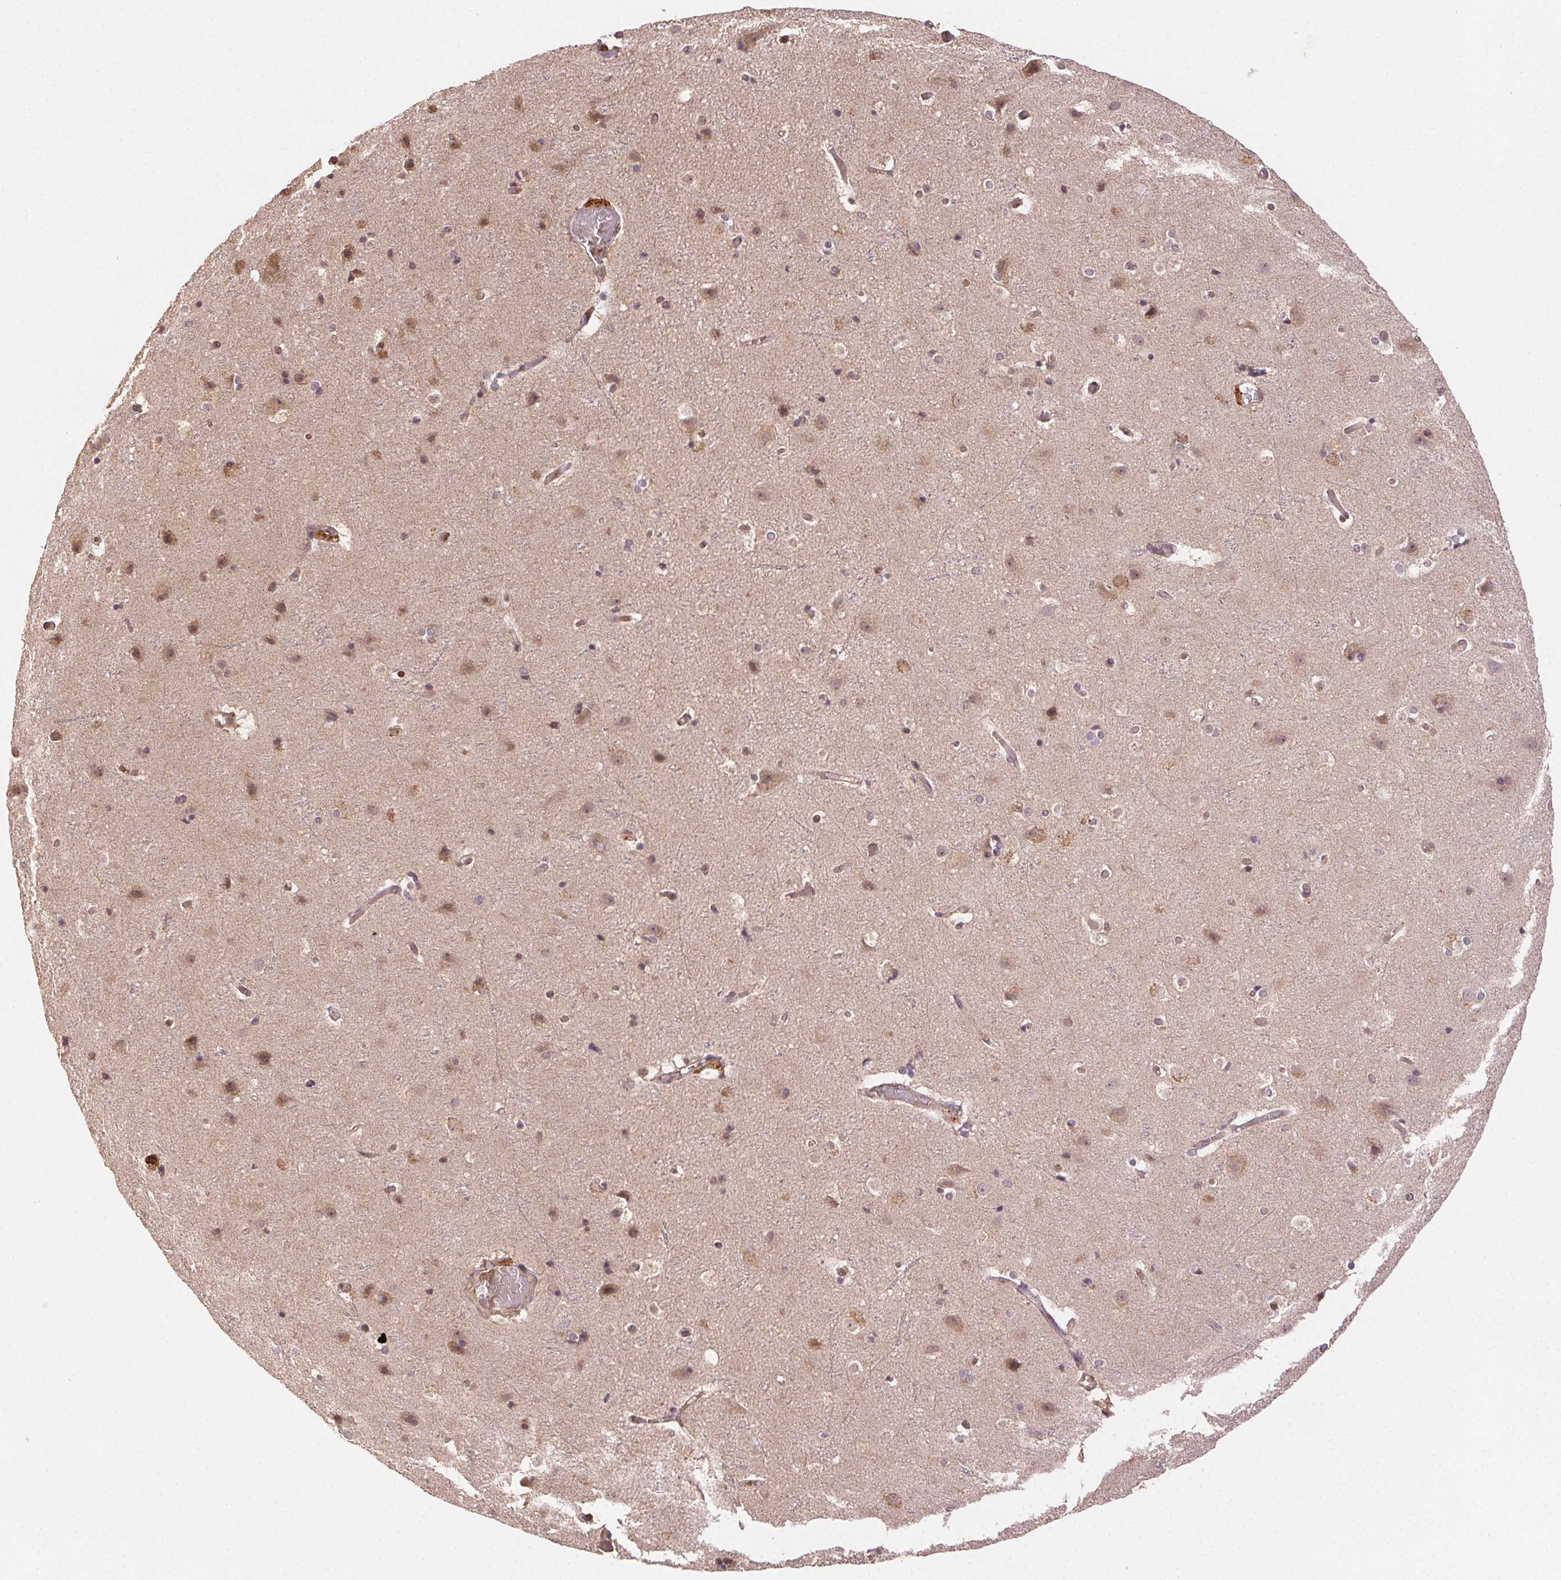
{"staining": {"intensity": "weak", "quantity": ">75%", "location": "cytoplasmic/membranous"}, "tissue": "cerebral cortex", "cell_type": "Endothelial cells", "image_type": "normal", "snomed": [{"axis": "morphology", "description": "Normal tissue, NOS"}, {"axis": "topography", "description": "Cerebral cortex"}], "caption": "IHC micrograph of benign cerebral cortex stained for a protein (brown), which shows low levels of weak cytoplasmic/membranous positivity in approximately >75% of endothelial cells.", "gene": "KLHL15", "patient": {"sex": "female", "age": 52}}